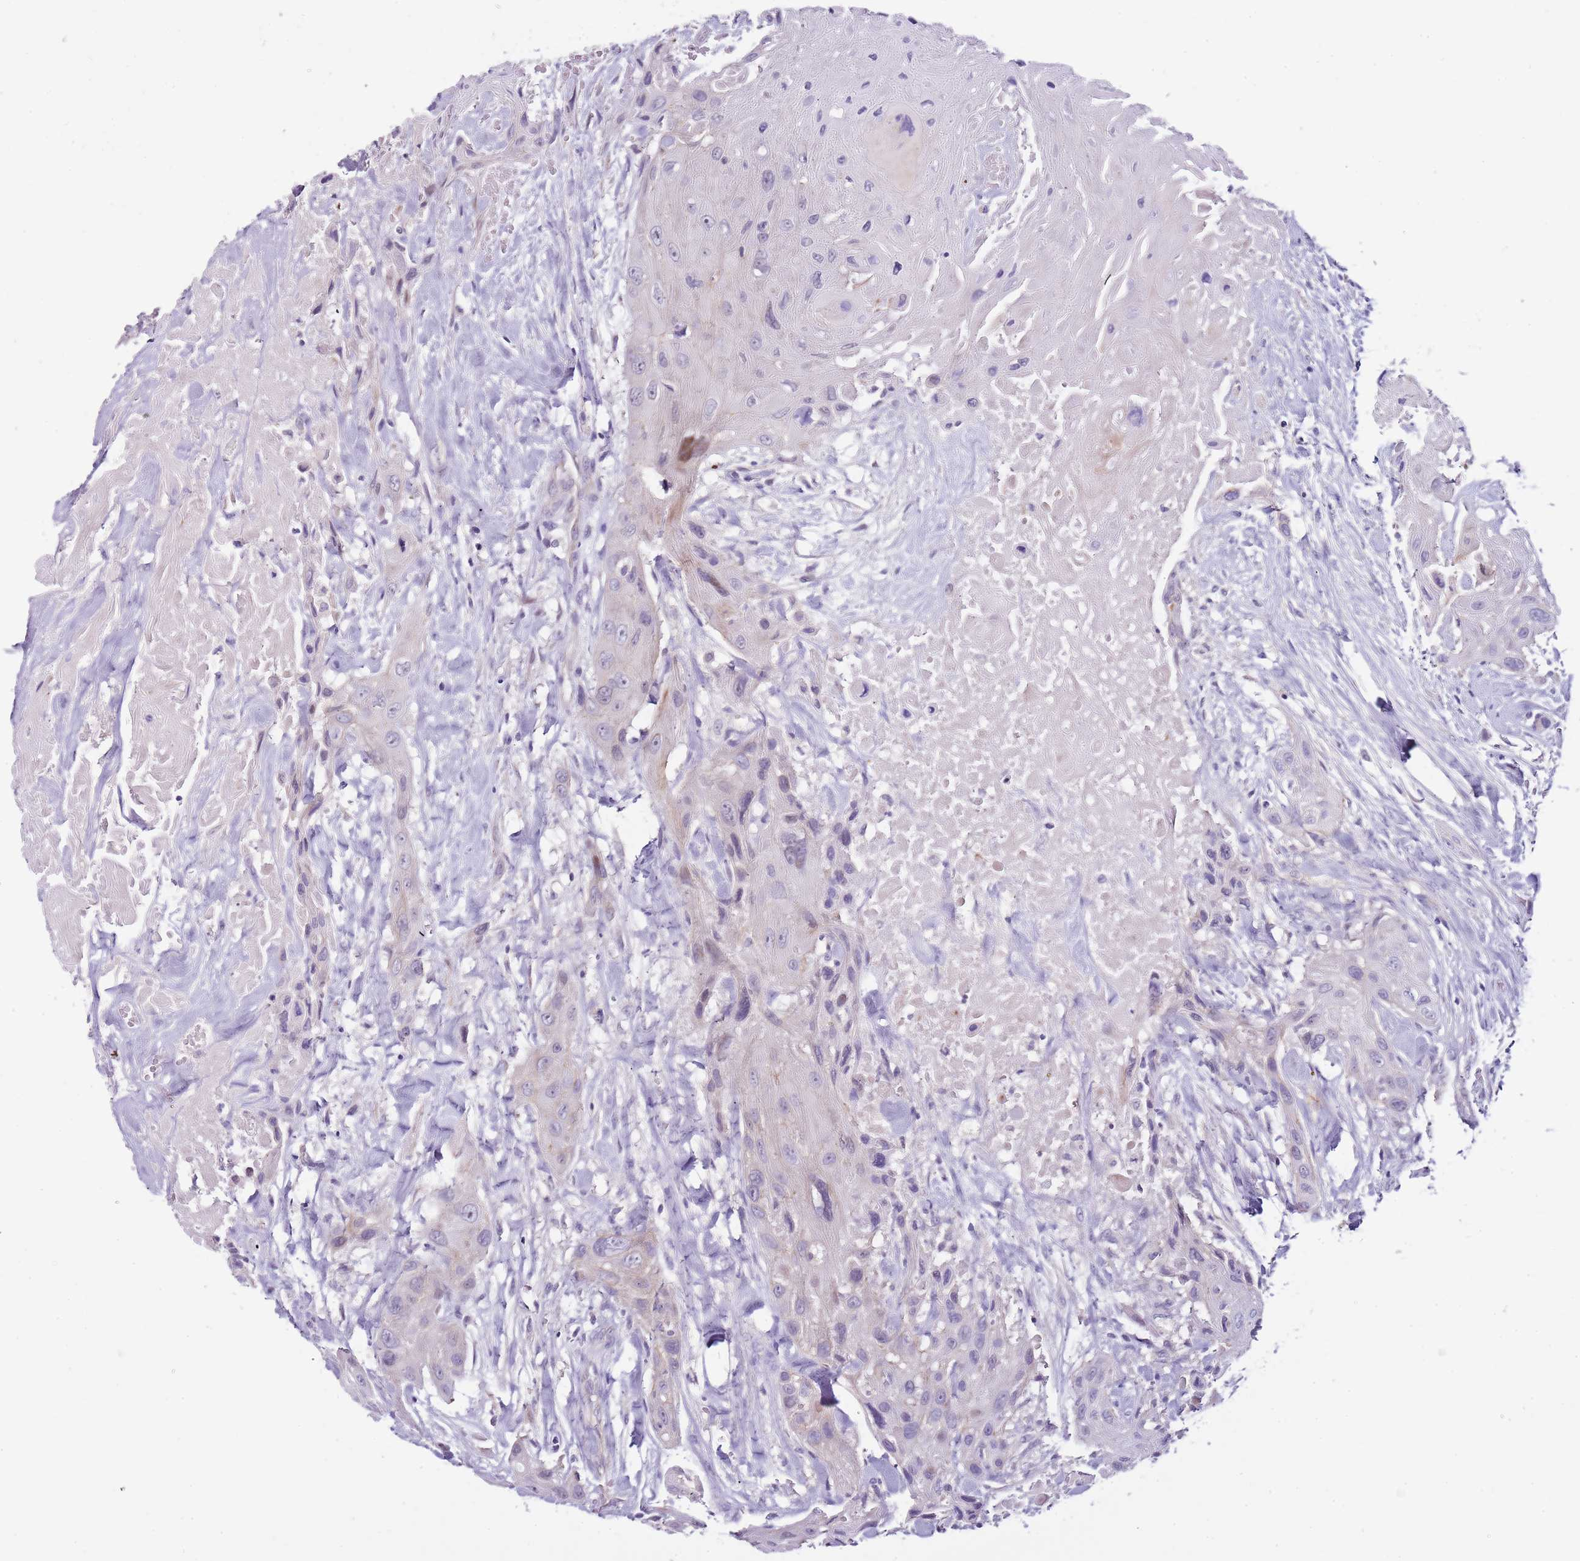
{"staining": {"intensity": "negative", "quantity": "none", "location": "none"}, "tissue": "head and neck cancer", "cell_type": "Tumor cells", "image_type": "cancer", "snomed": [{"axis": "morphology", "description": "Squamous cell carcinoma, NOS"}, {"axis": "topography", "description": "Head-Neck"}], "caption": "This histopathology image is of squamous cell carcinoma (head and neck) stained with immunohistochemistry (IHC) to label a protein in brown with the nuclei are counter-stained blue. There is no positivity in tumor cells.", "gene": "NKX2-3", "patient": {"sex": "male", "age": 81}}